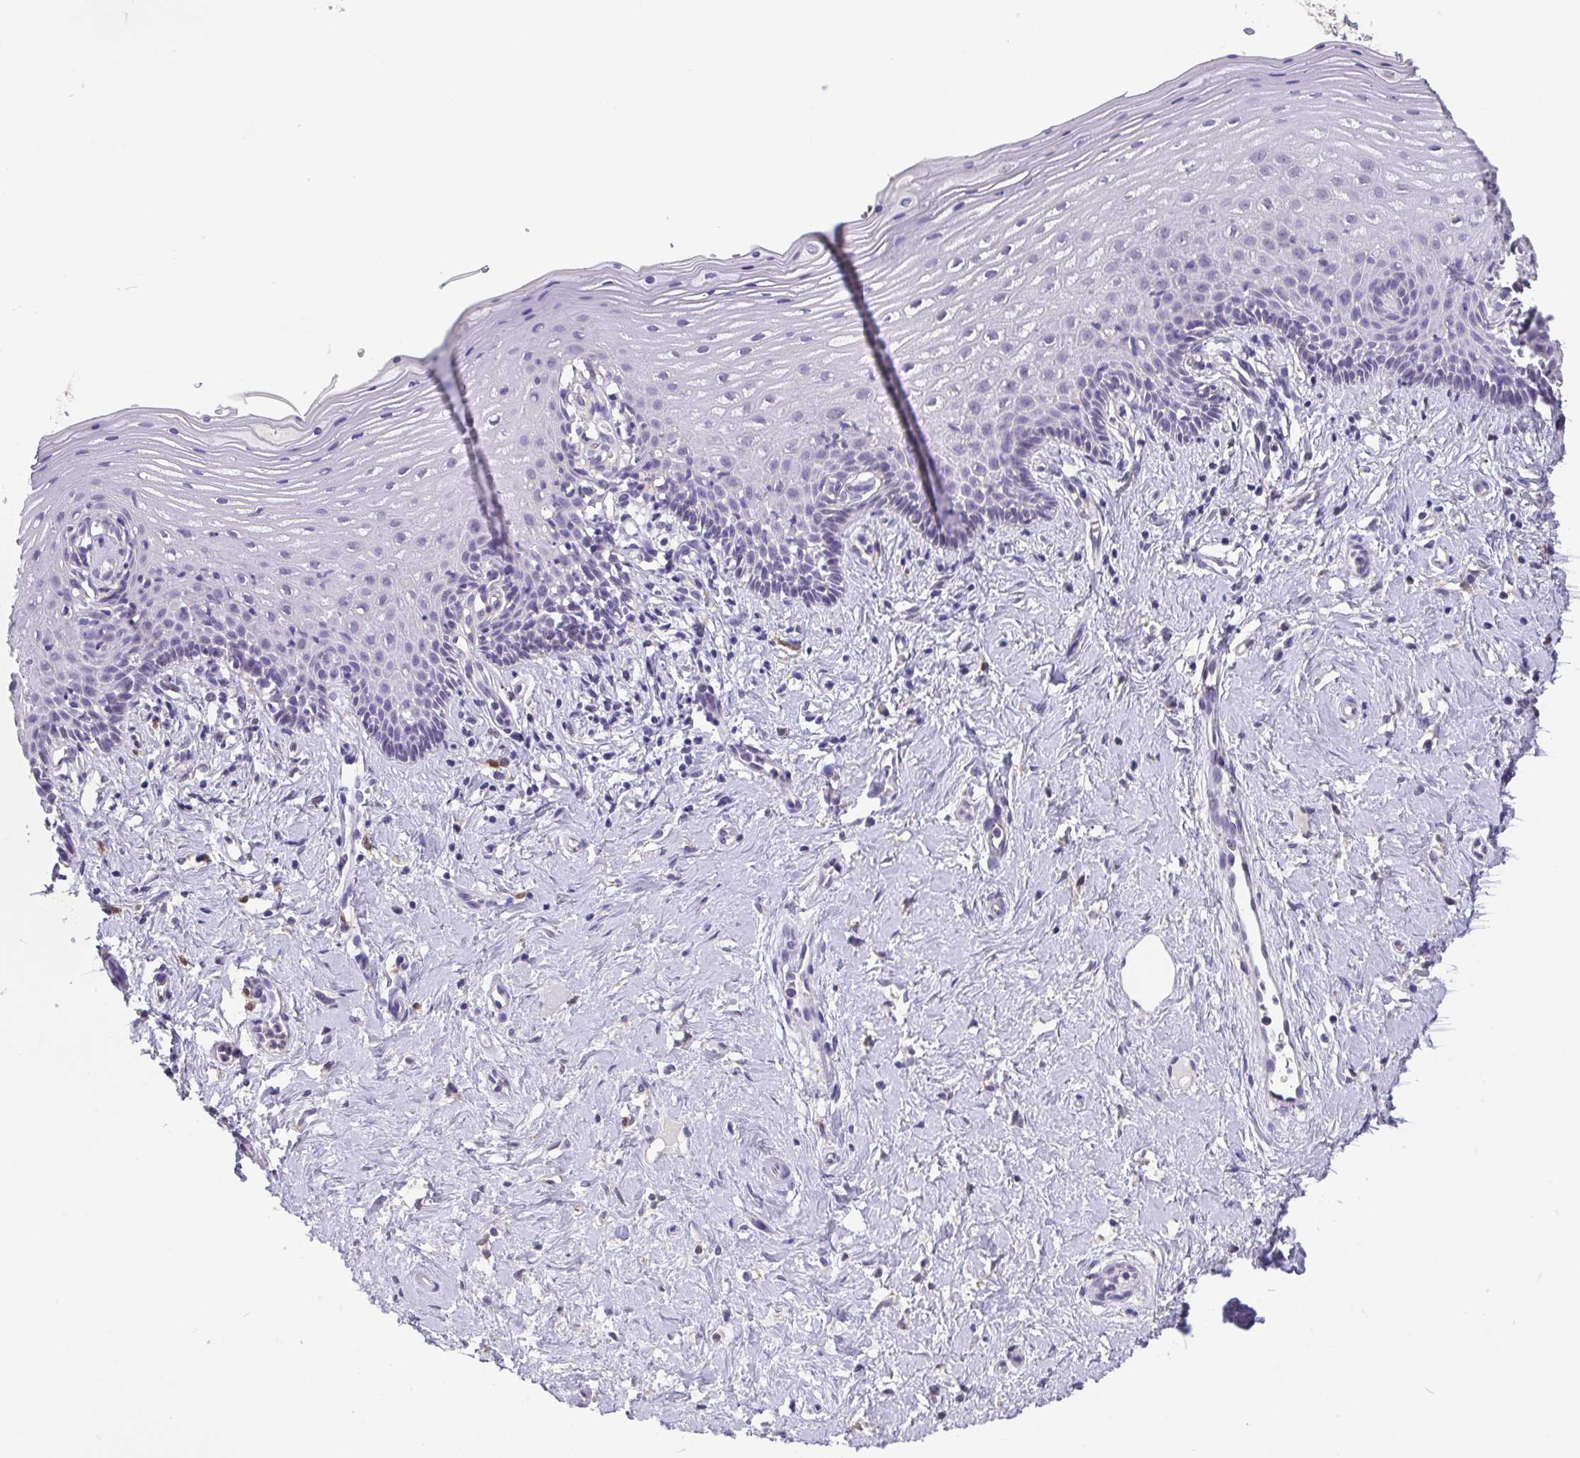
{"staining": {"intensity": "negative", "quantity": "none", "location": "none"}, "tissue": "vagina", "cell_type": "Squamous epithelial cells", "image_type": "normal", "snomed": [{"axis": "morphology", "description": "Normal tissue, NOS"}, {"axis": "topography", "description": "Vagina"}], "caption": "Human vagina stained for a protein using immunohistochemistry (IHC) shows no positivity in squamous epithelial cells.", "gene": "IDH1", "patient": {"sex": "female", "age": 42}}